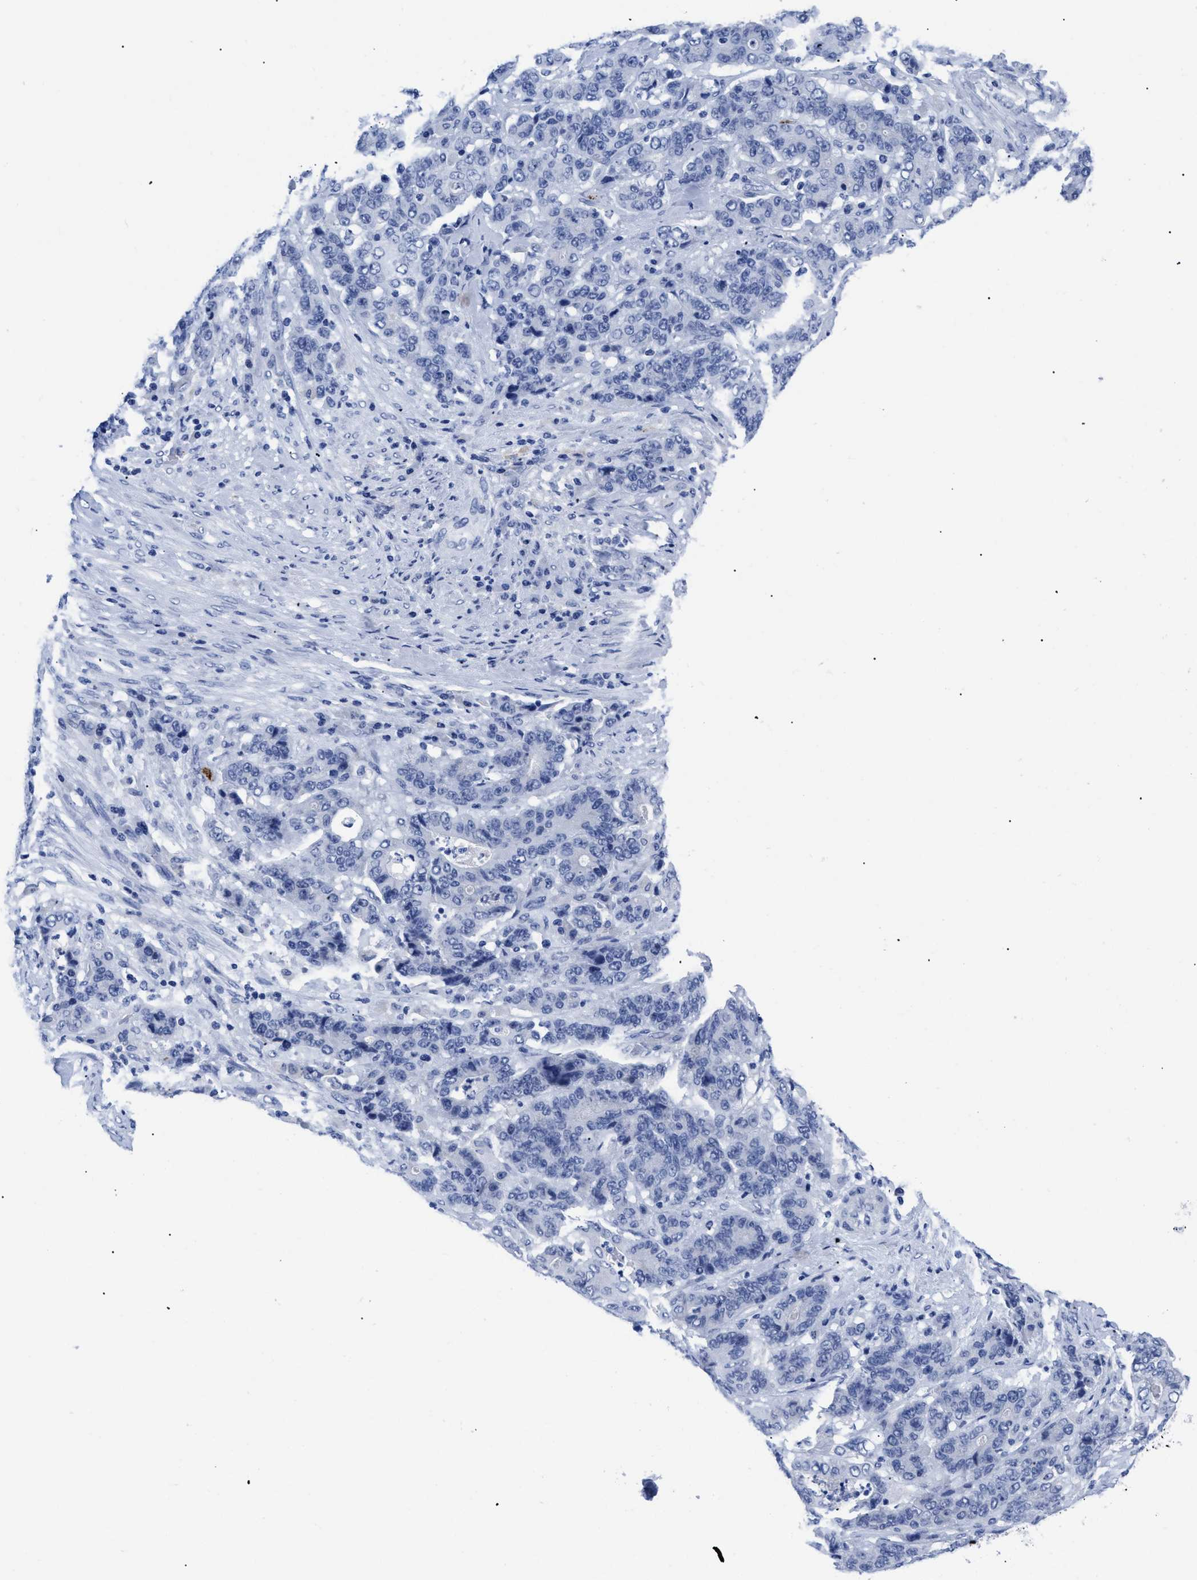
{"staining": {"intensity": "negative", "quantity": "none", "location": "none"}, "tissue": "stomach cancer", "cell_type": "Tumor cells", "image_type": "cancer", "snomed": [{"axis": "morphology", "description": "Adenocarcinoma, NOS"}, {"axis": "topography", "description": "Stomach"}], "caption": "This histopathology image is of stomach adenocarcinoma stained with IHC to label a protein in brown with the nuclei are counter-stained blue. There is no expression in tumor cells.", "gene": "TREML1", "patient": {"sex": "female", "age": 73}}